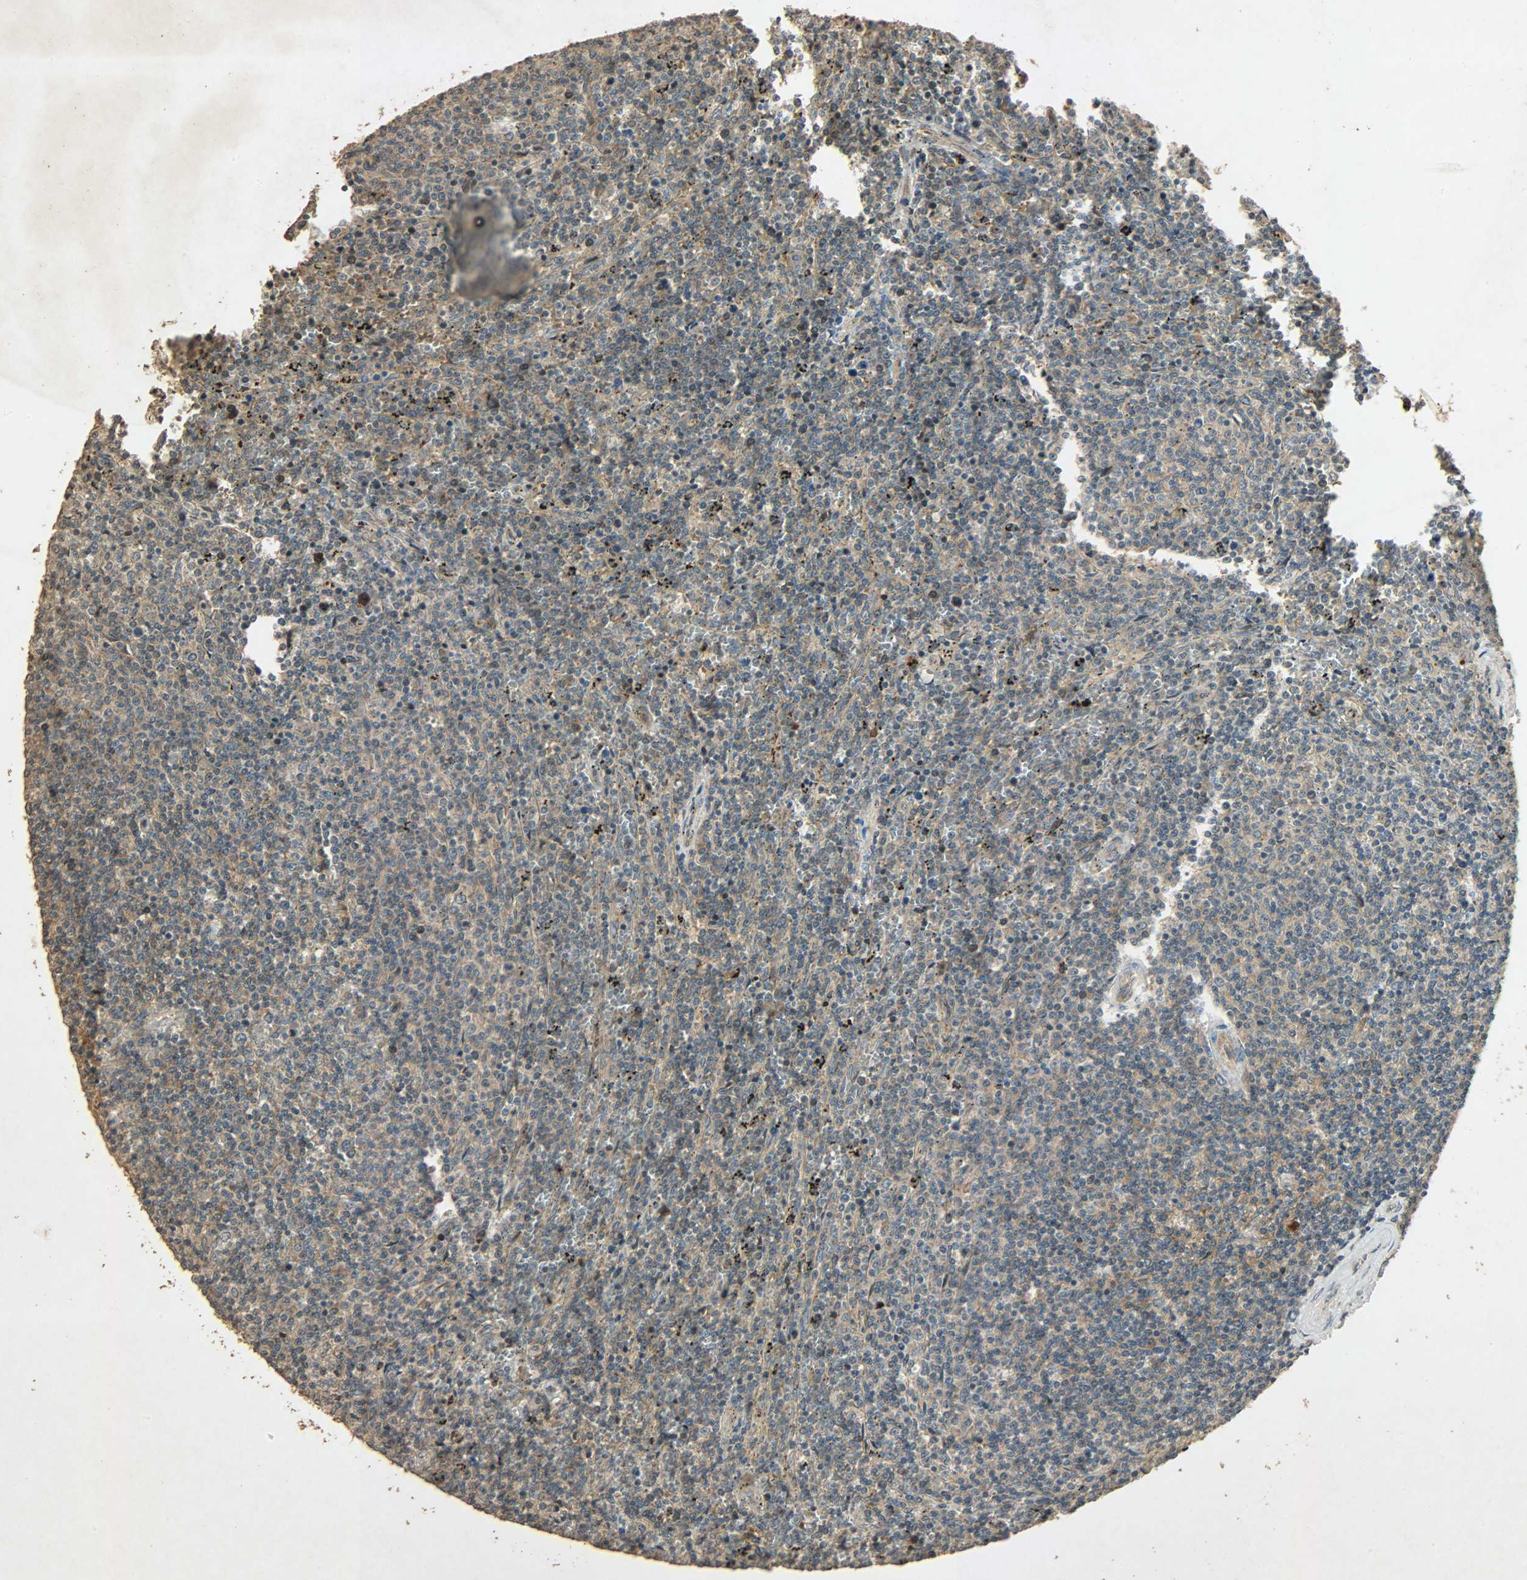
{"staining": {"intensity": "moderate", "quantity": ">75%", "location": "cytoplasmic/membranous"}, "tissue": "lymphoma", "cell_type": "Tumor cells", "image_type": "cancer", "snomed": [{"axis": "morphology", "description": "Malignant lymphoma, non-Hodgkin's type, Low grade"}, {"axis": "topography", "description": "Spleen"}], "caption": "Immunohistochemistry (IHC) of human lymphoma demonstrates medium levels of moderate cytoplasmic/membranous positivity in approximately >75% of tumor cells.", "gene": "ATP2B1", "patient": {"sex": "female", "age": 50}}